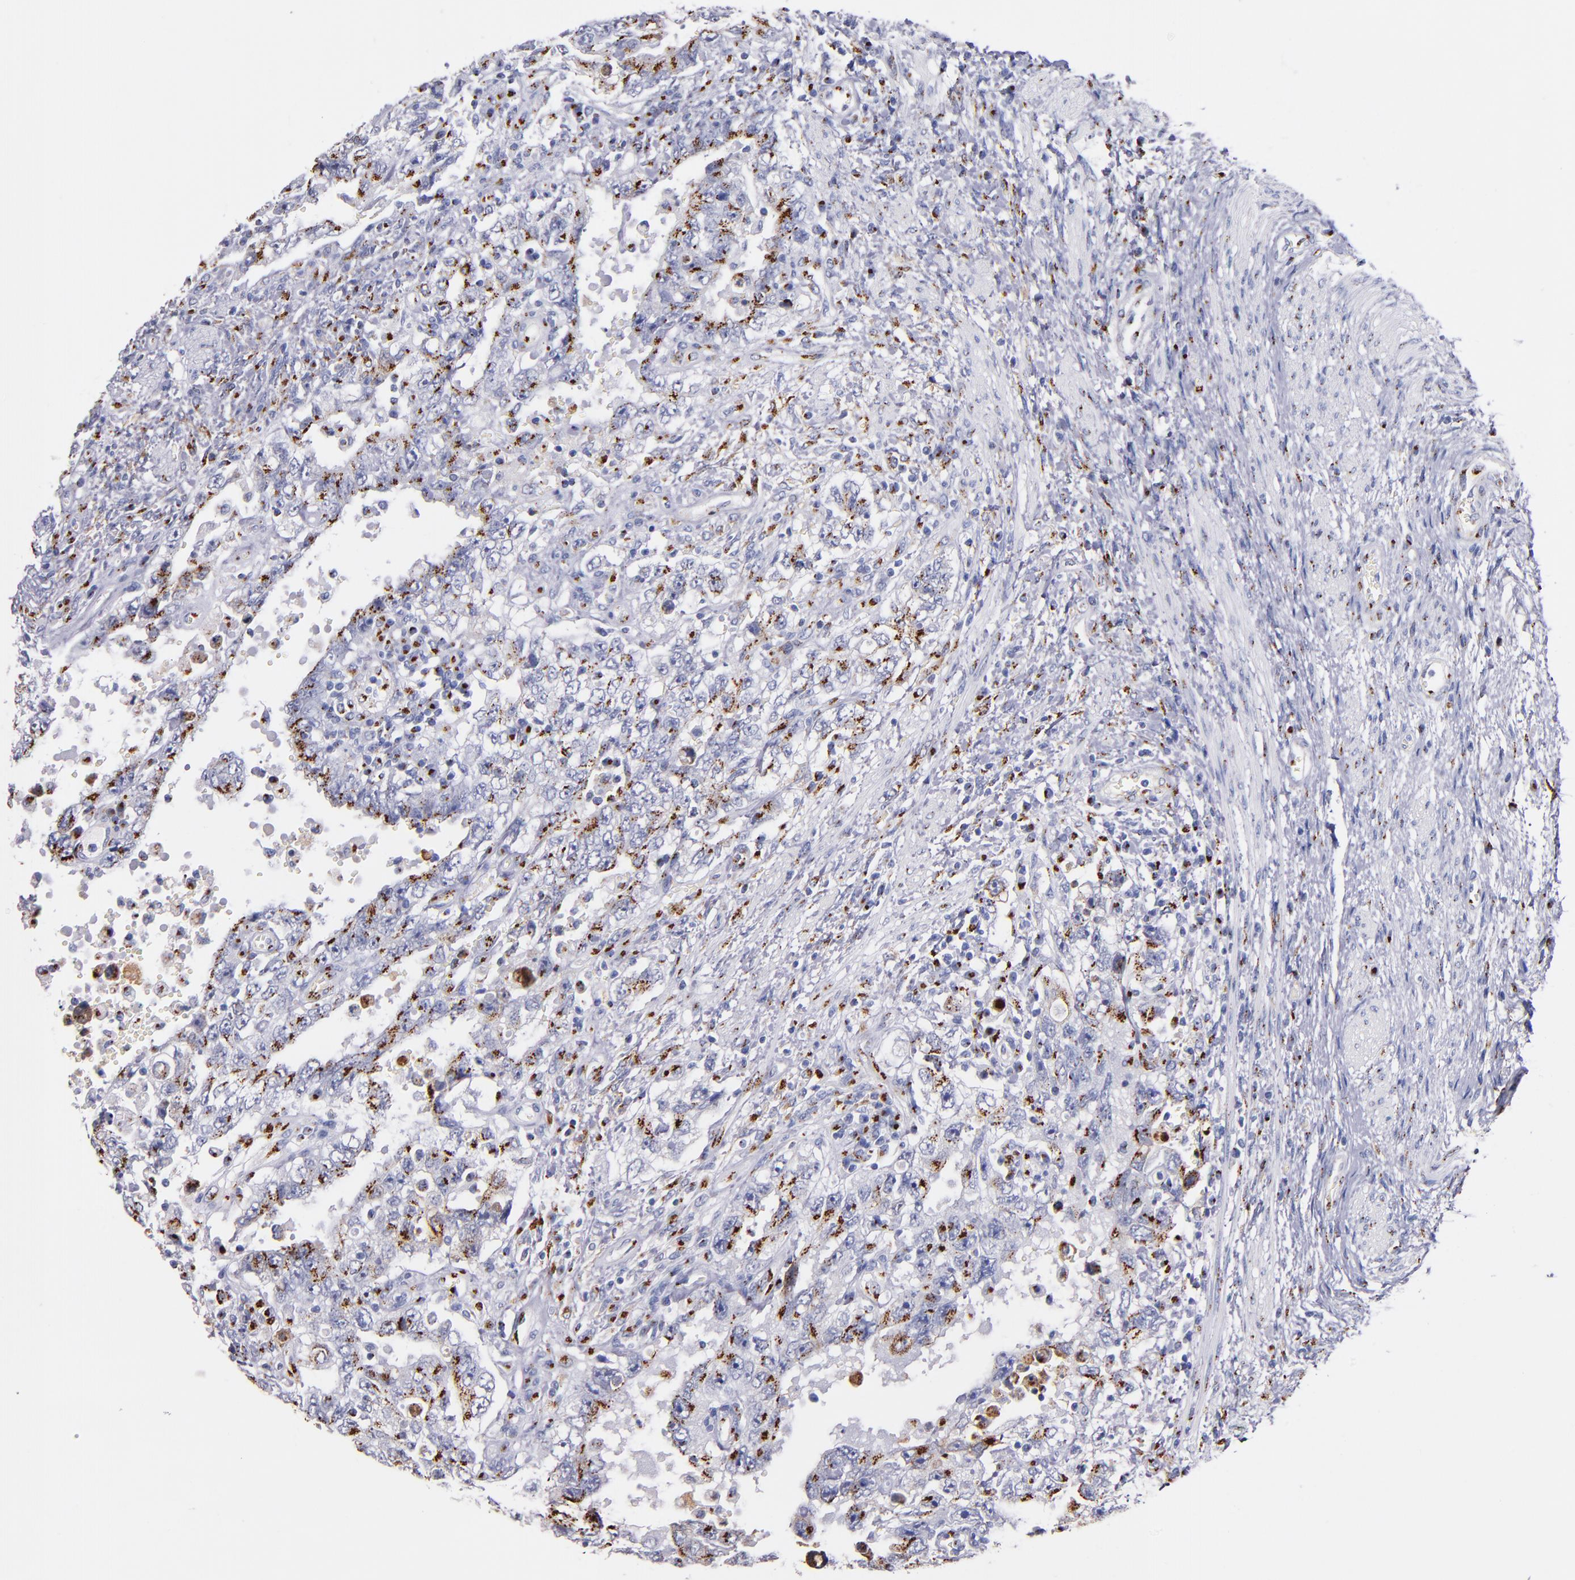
{"staining": {"intensity": "moderate", "quantity": "25%-75%", "location": "cytoplasmic/membranous"}, "tissue": "testis cancer", "cell_type": "Tumor cells", "image_type": "cancer", "snomed": [{"axis": "morphology", "description": "Carcinoma, Embryonal, NOS"}, {"axis": "topography", "description": "Testis"}], "caption": "The micrograph displays immunohistochemical staining of embryonal carcinoma (testis). There is moderate cytoplasmic/membranous staining is appreciated in about 25%-75% of tumor cells. (DAB (3,3'-diaminobenzidine) = brown stain, brightfield microscopy at high magnification).", "gene": "GOLIM4", "patient": {"sex": "male", "age": 26}}